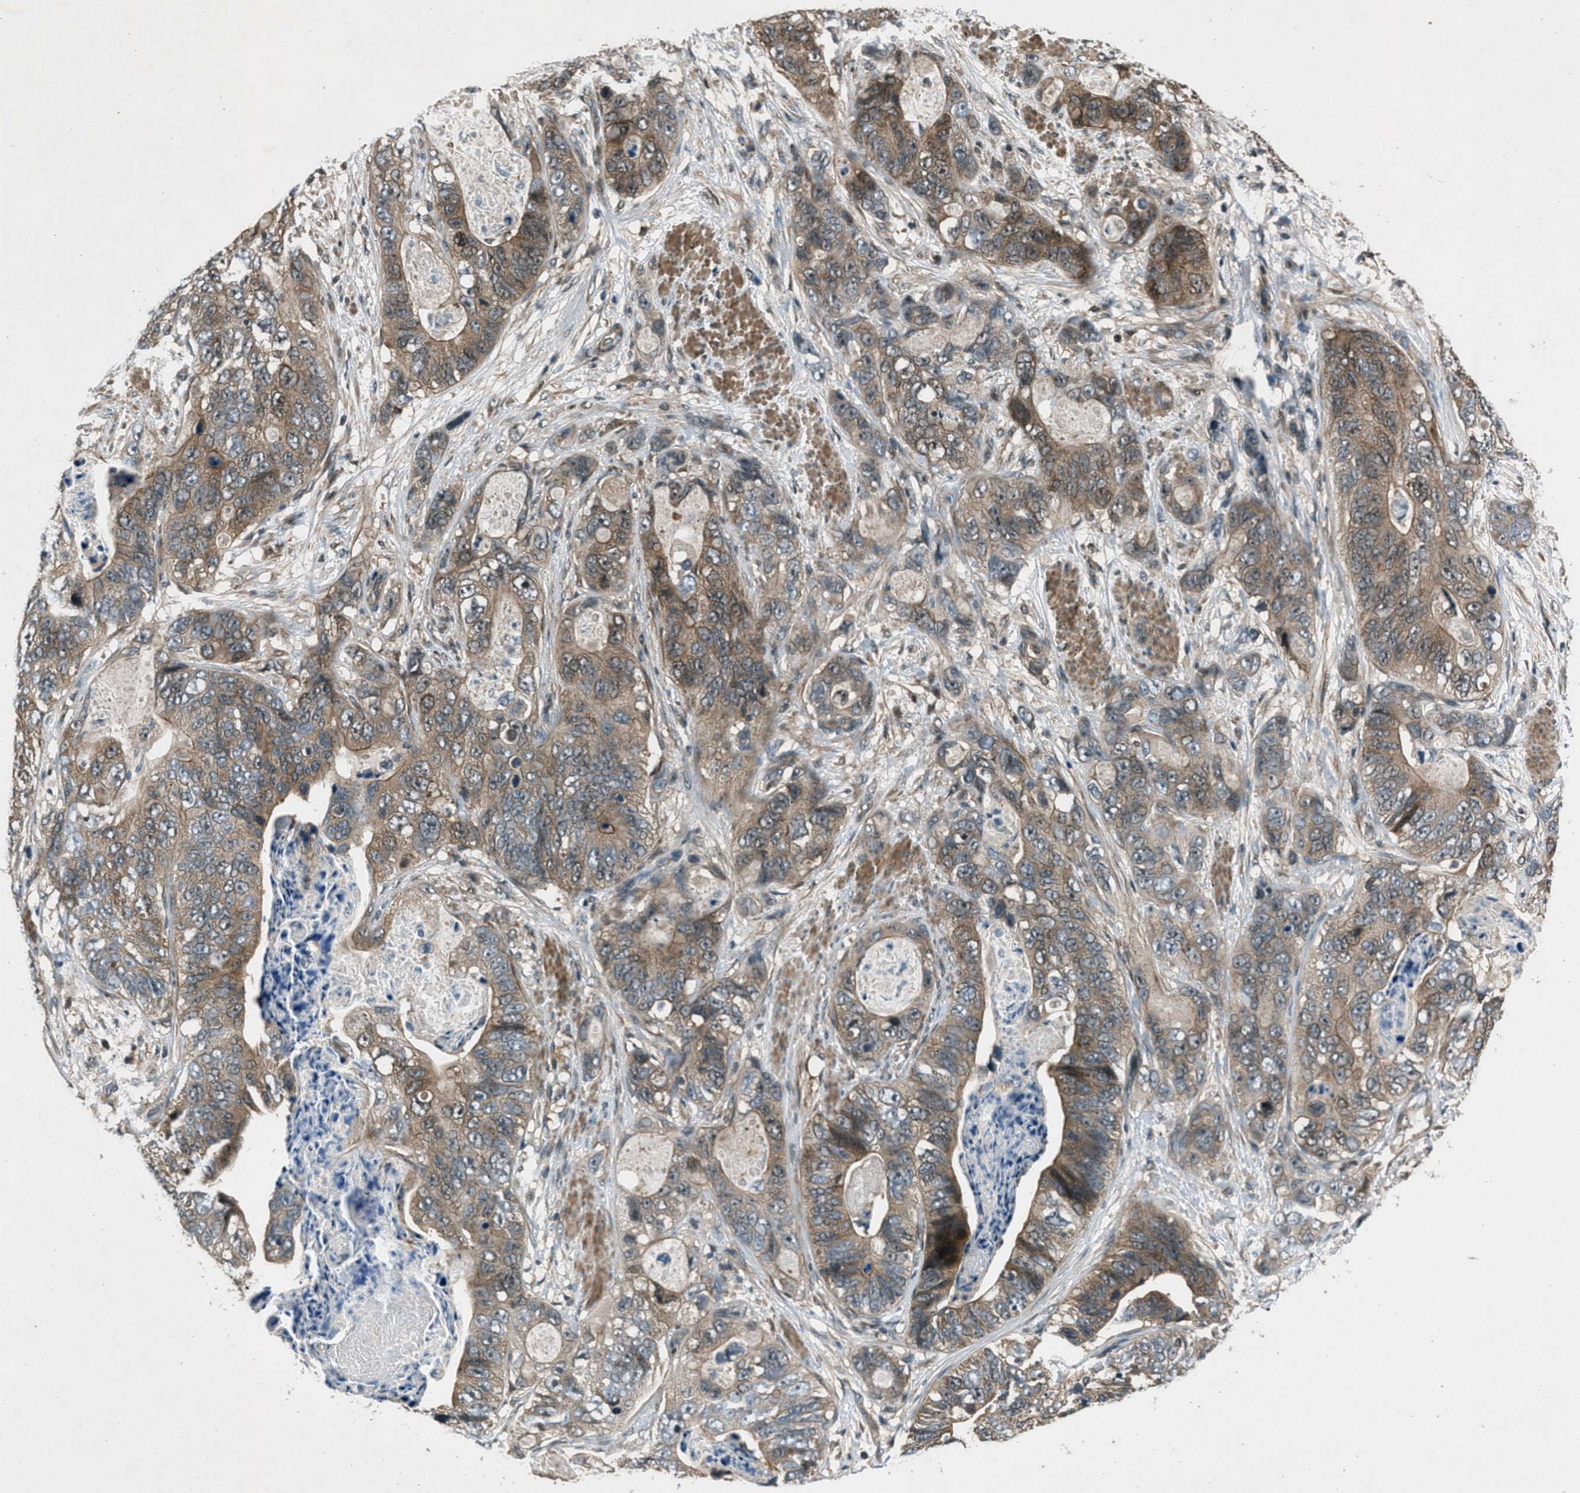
{"staining": {"intensity": "moderate", "quantity": ">75%", "location": "cytoplasmic/membranous"}, "tissue": "stomach cancer", "cell_type": "Tumor cells", "image_type": "cancer", "snomed": [{"axis": "morphology", "description": "Adenocarcinoma, NOS"}, {"axis": "topography", "description": "Stomach"}], "caption": "Human stomach adenocarcinoma stained with a brown dye exhibits moderate cytoplasmic/membranous positive staining in about >75% of tumor cells.", "gene": "EPSTI1", "patient": {"sex": "female", "age": 89}}